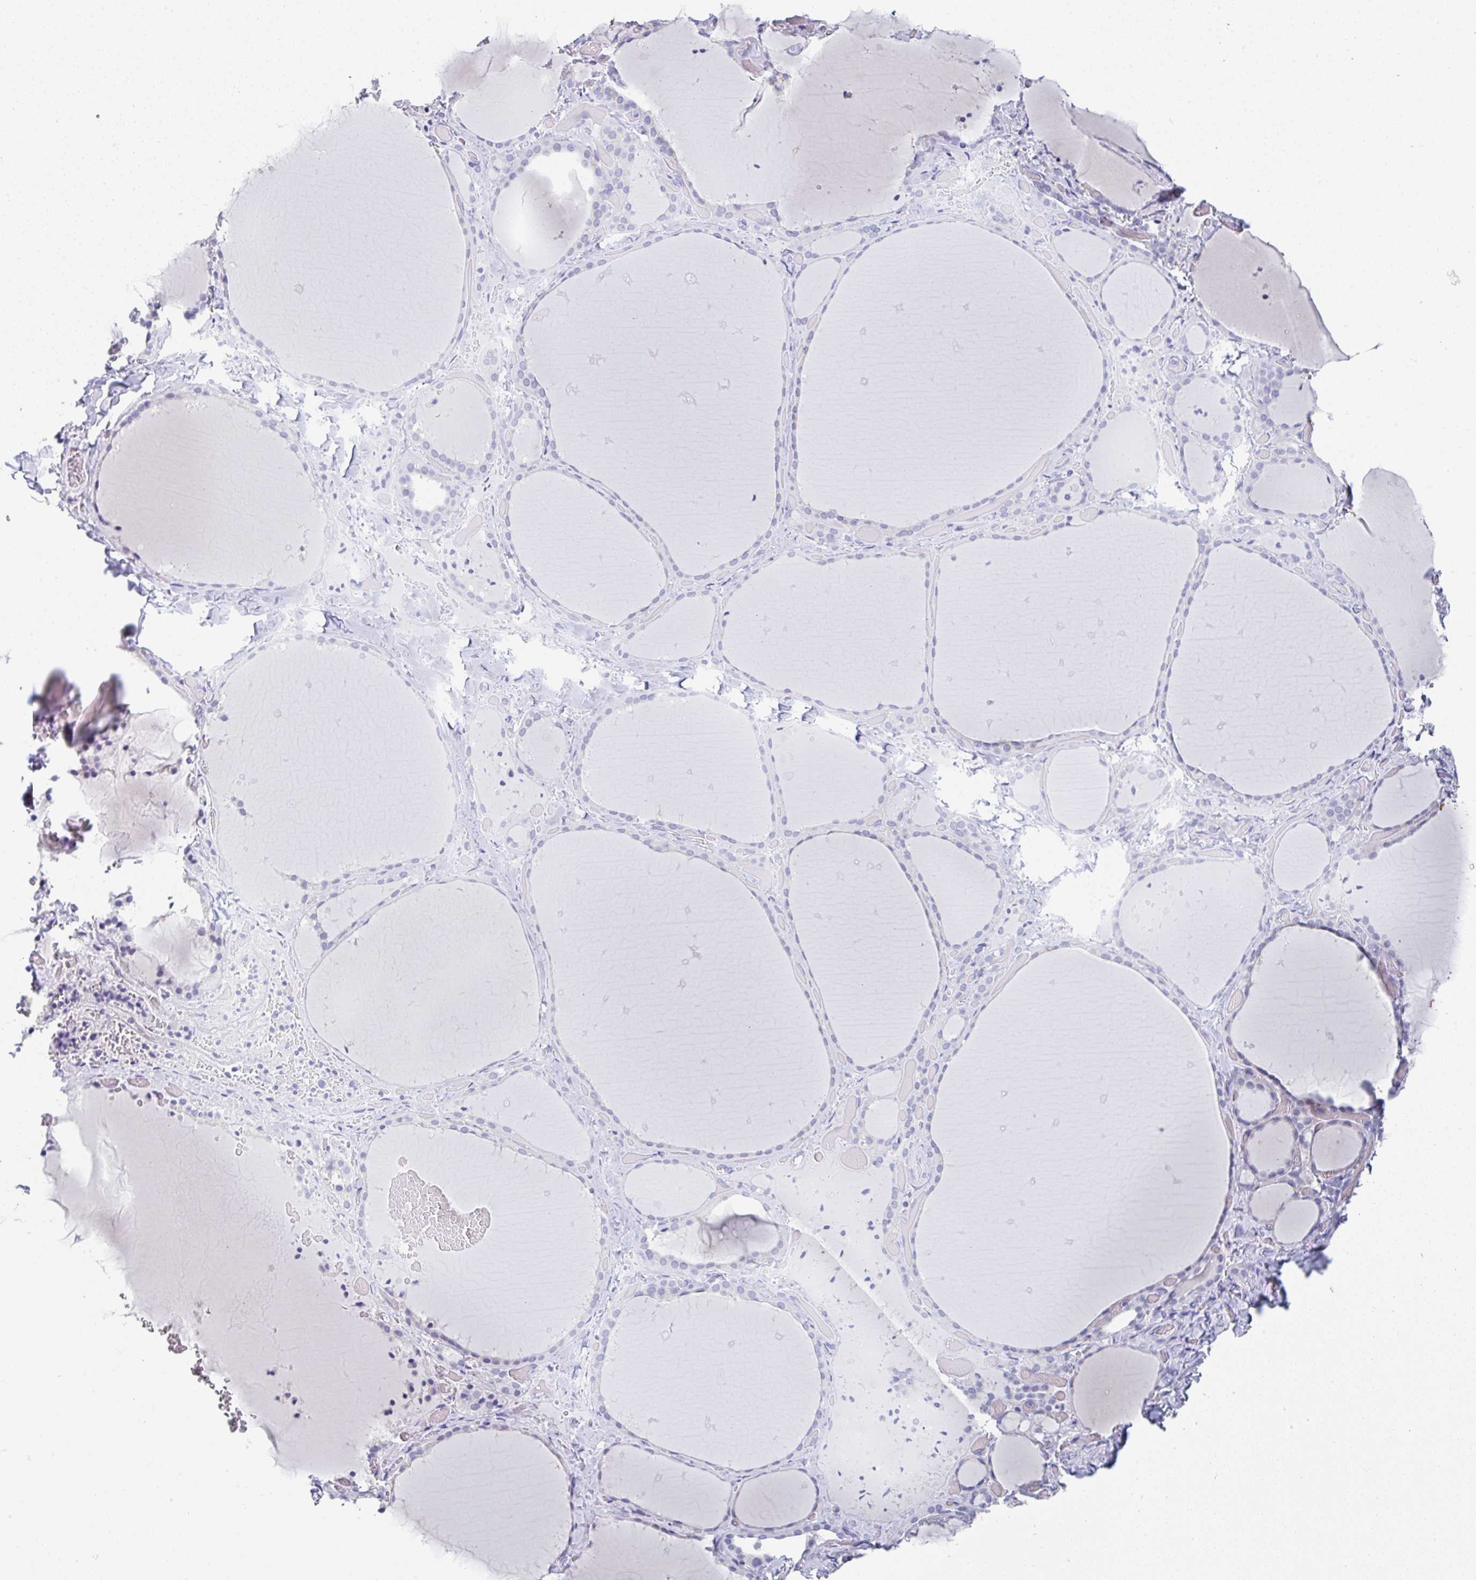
{"staining": {"intensity": "negative", "quantity": "none", "location": "none"}, "tissue": "thyroid gland", "cell_type": "Glandular cells", "image_type": "normal", "snomed": [{"axis": "morphology", "description": "Normal tissue, NOS"}, {"axis": "topography", "description": "Thyroid gland"}], "caption": "The histopathology image shows no significant expression in glandular cells of thyroid gland.", "gene": "TNFRSF8", "patient": {"sex": "female", "age": 36}}